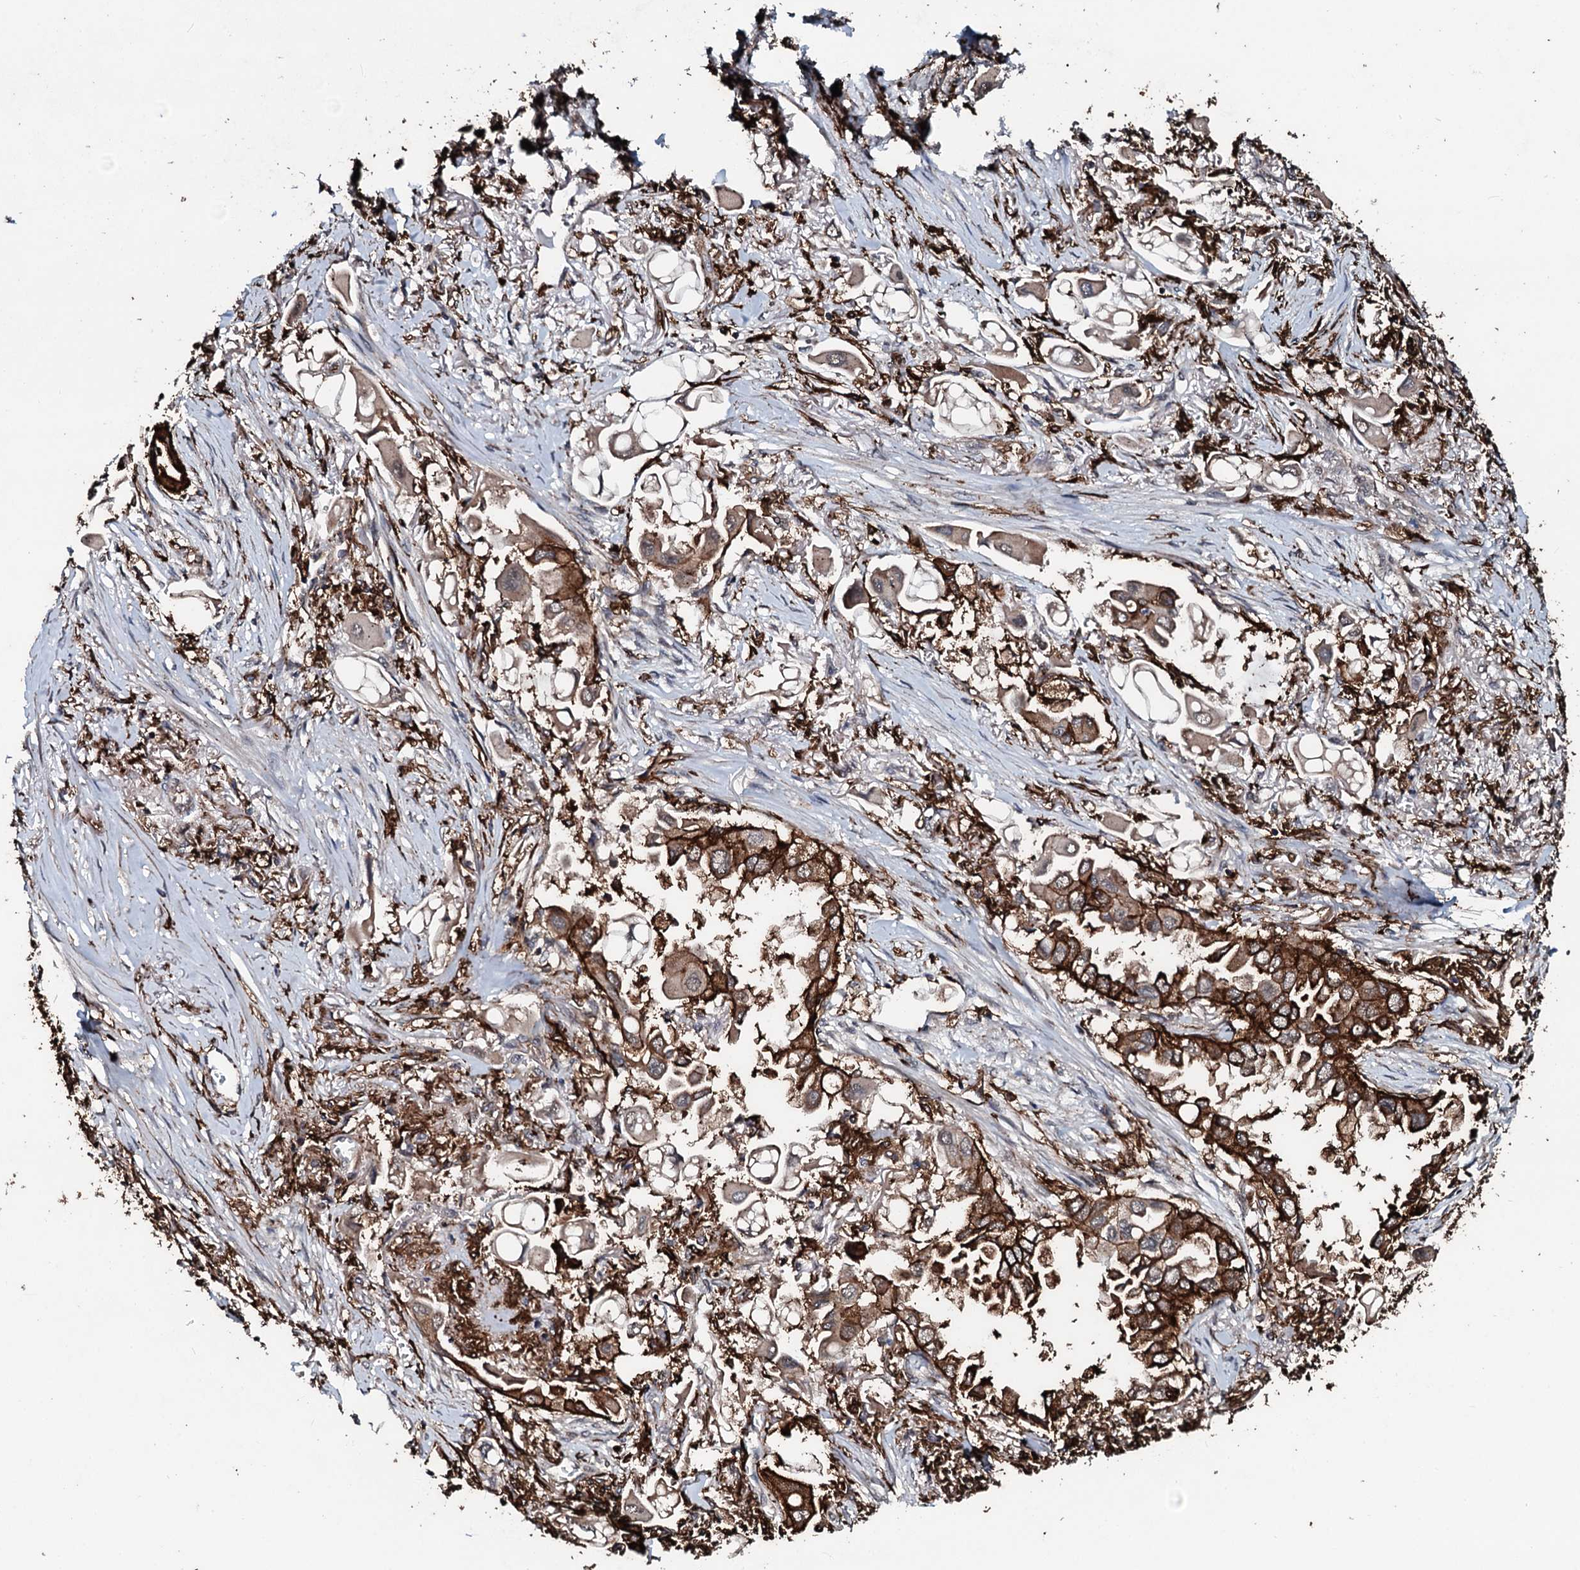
{"staining": {"intensity": "strong", "quantity": ">75%", "location": "cytoplasmic/membranous"}, "tissue": "lung cancer", "cell_type": "Tumor cells", "image_type": "cancer", "snomed": [{"axis": "morphology", "description": "Adenocarcinoma, NOS"}, {"axis": "topography", "description": "Lung"}], "caption": "Lung cancer (adenocarcinoma) tissue shows strong cytoplasmic/membranous expression in approximately >75% of tumor cells, visualized by immunohistochemistry.", "gene": "TPGS2", "patient": {"sex": "female", "age": 76}}